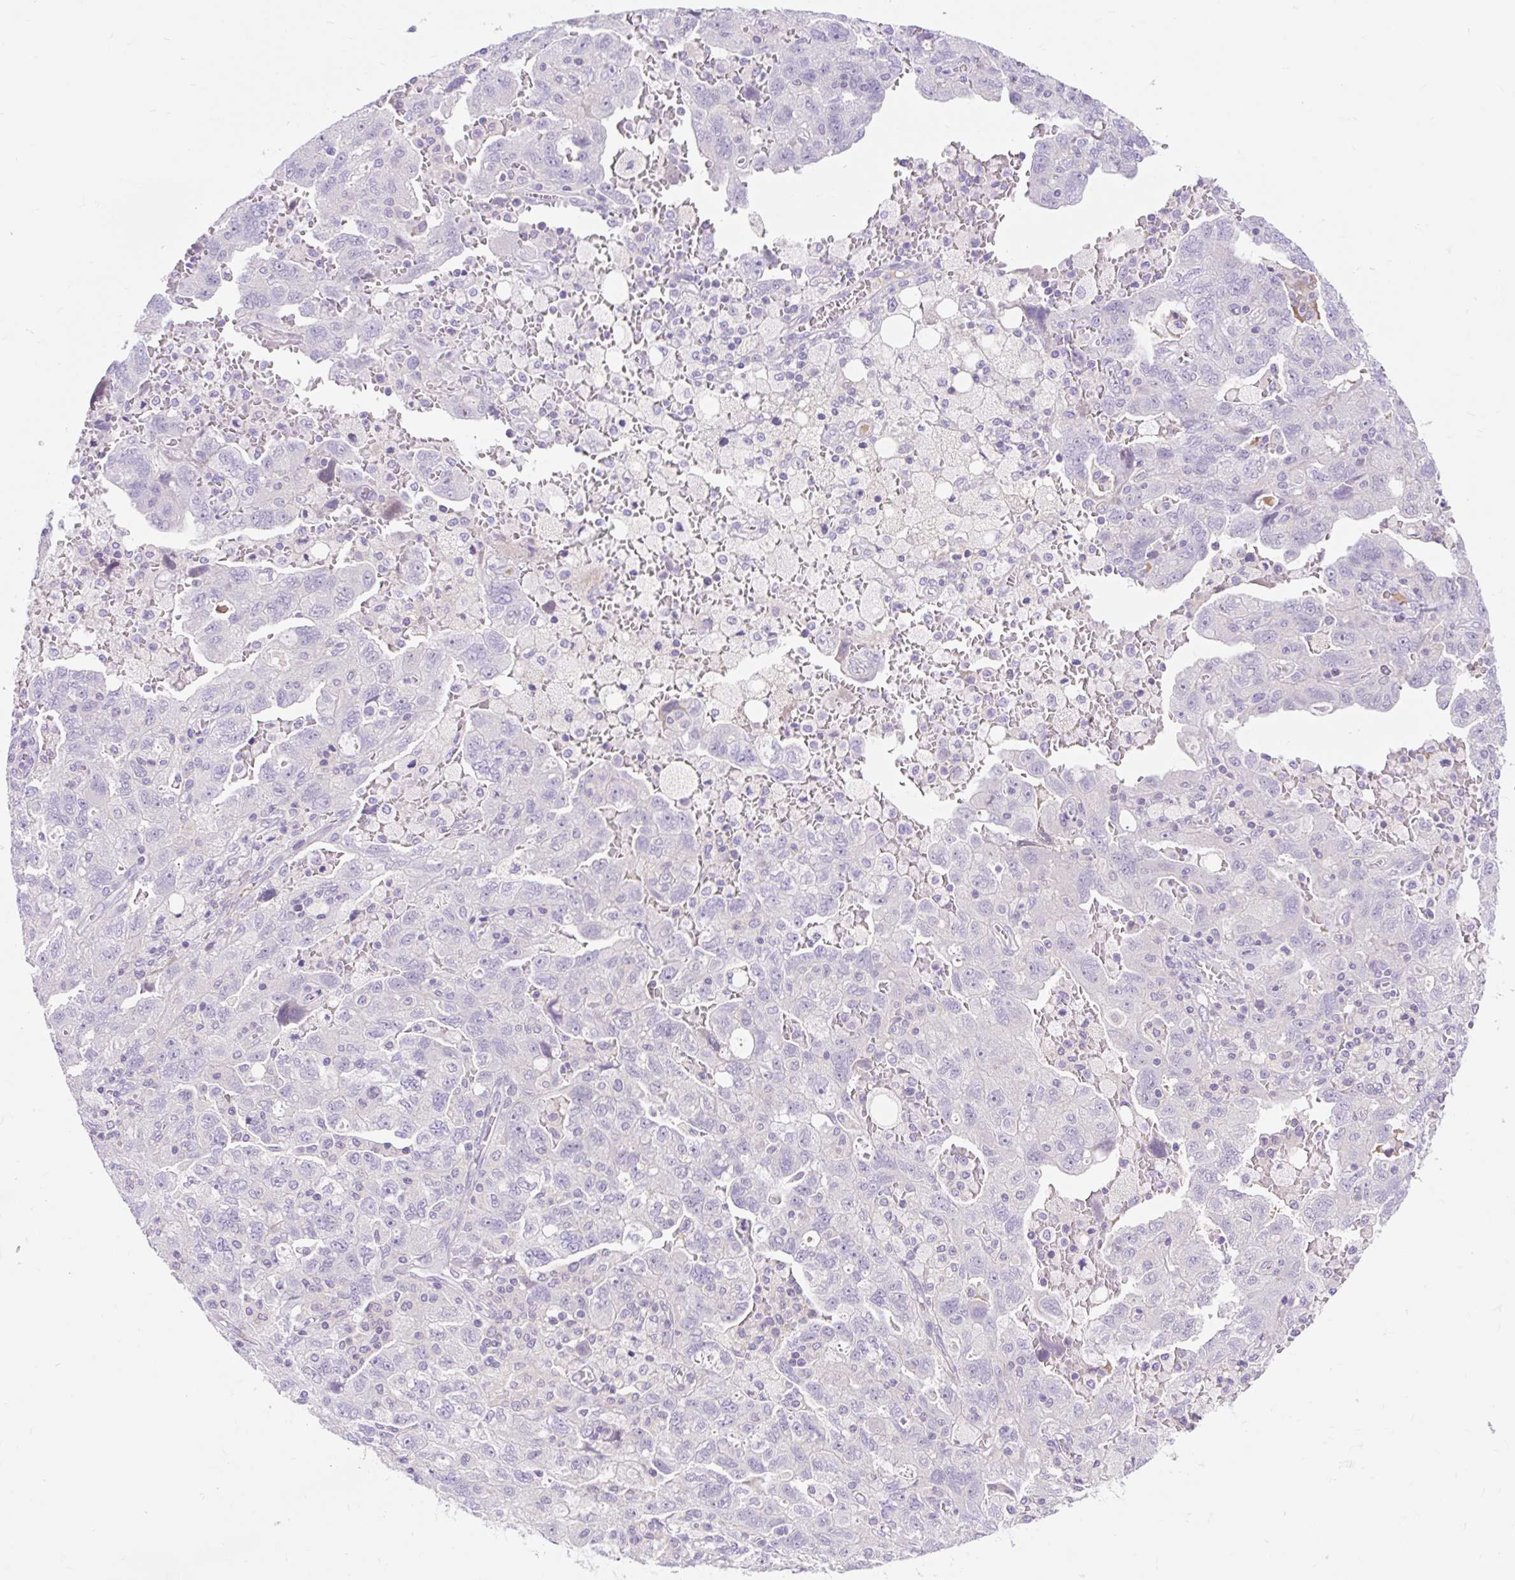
{"staining": {"intensity": "negative", "quantity": "none", "location": "none"}, "tissue": "ovarian cancer", "cell_type": "Tumor cells", "image_type": "cancer", "snomed": [{"axis": "morphology", "description": "Carcinoma, NOS"}, {"axis": "morphology", "description": "Cystadenocarcinoma, serous, NOS"}, {"axis": "topography", "description": "Ovary"}], "caption": "A high-resolution histopathology image shows IHC staining of ovarian cancer, which exhibits no significant expression in tumor cells.", "gene": "SLC28A1", "patient": {"sex": "female", "age": 69}}